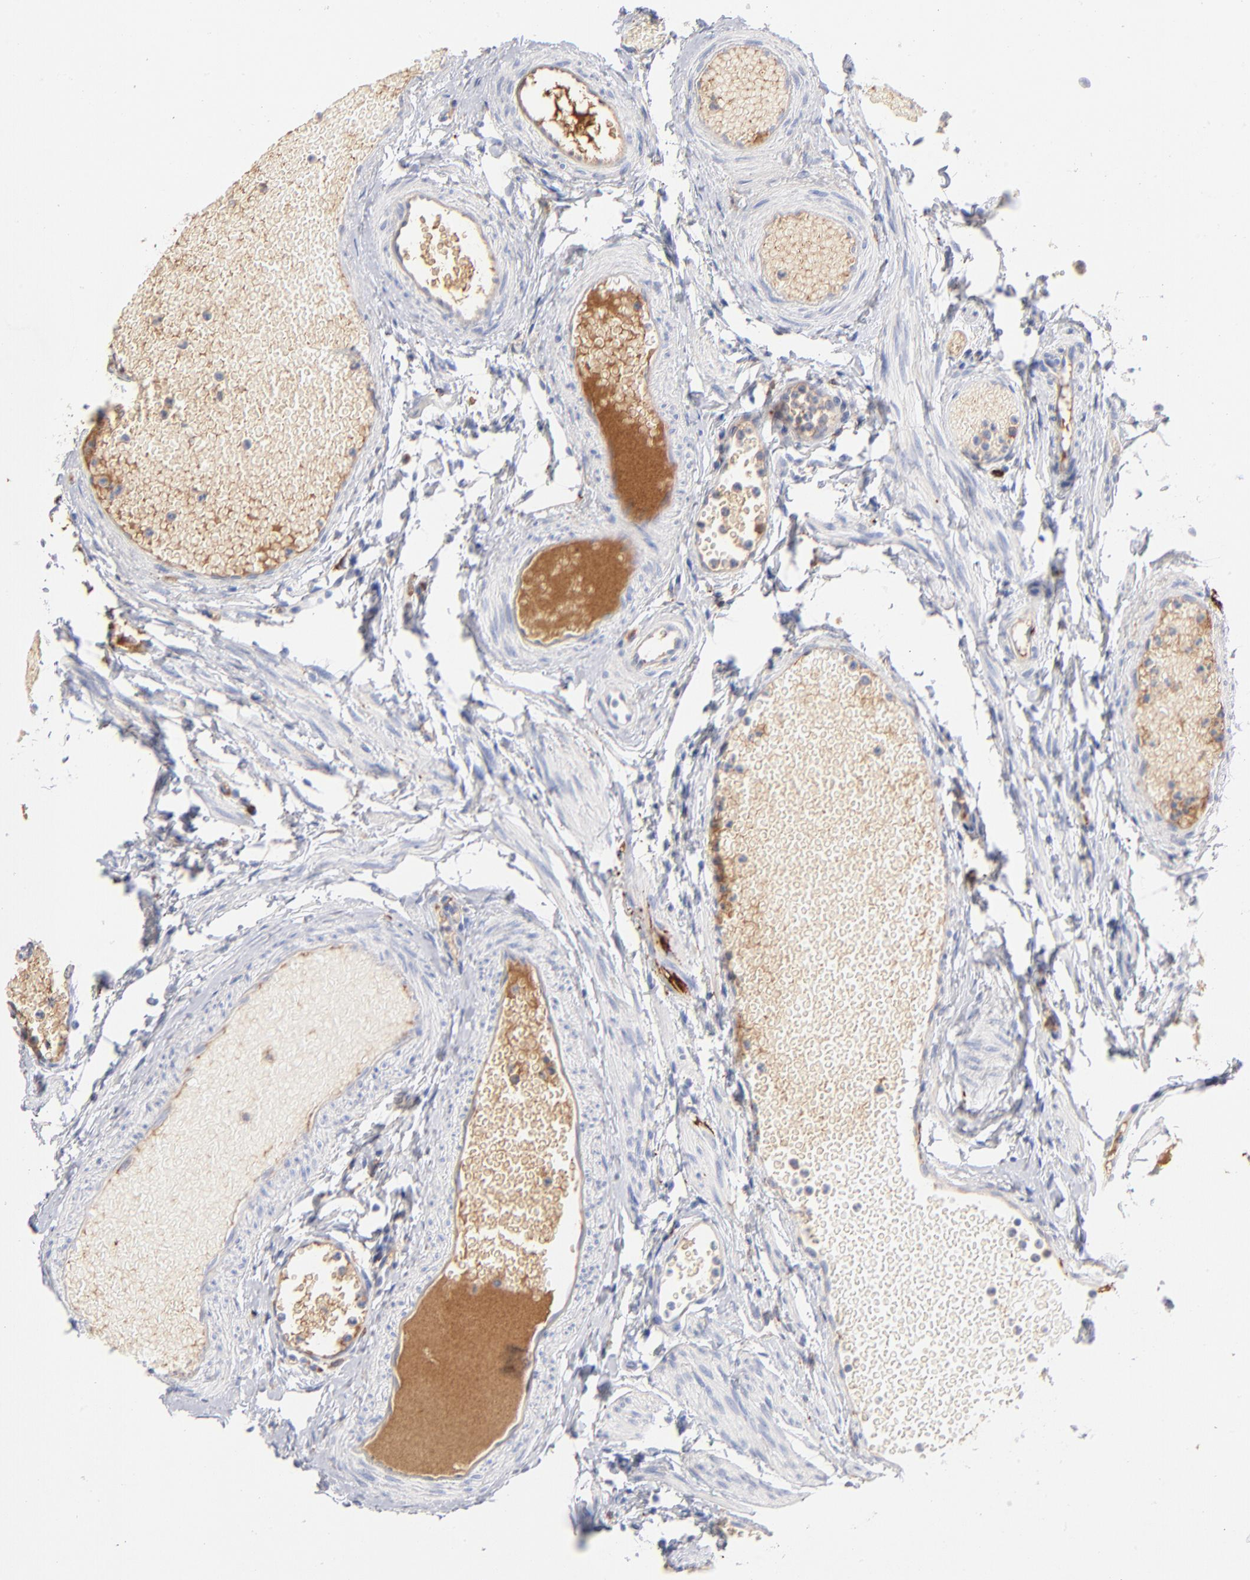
{"staining": {"intensity": "negative", "quantity": "none", "location": "none"}, "tissue": "fallopian tube", "cell_type": "Glandular cells", "image_type": "normal", "snomed": [{"axis": "morphology", "description": "Normal tissue, NOS"}, {"axis": "morphology", "description": "Dermoid, NOS"}, {"axis": "topography", "description": "Fallopian tube"}], "caption": "IHC of normal fallopian tube exhibits no positivity in glandular cells.", "gene": "APOH", "patient": {"sex": "female", "age": 33}}